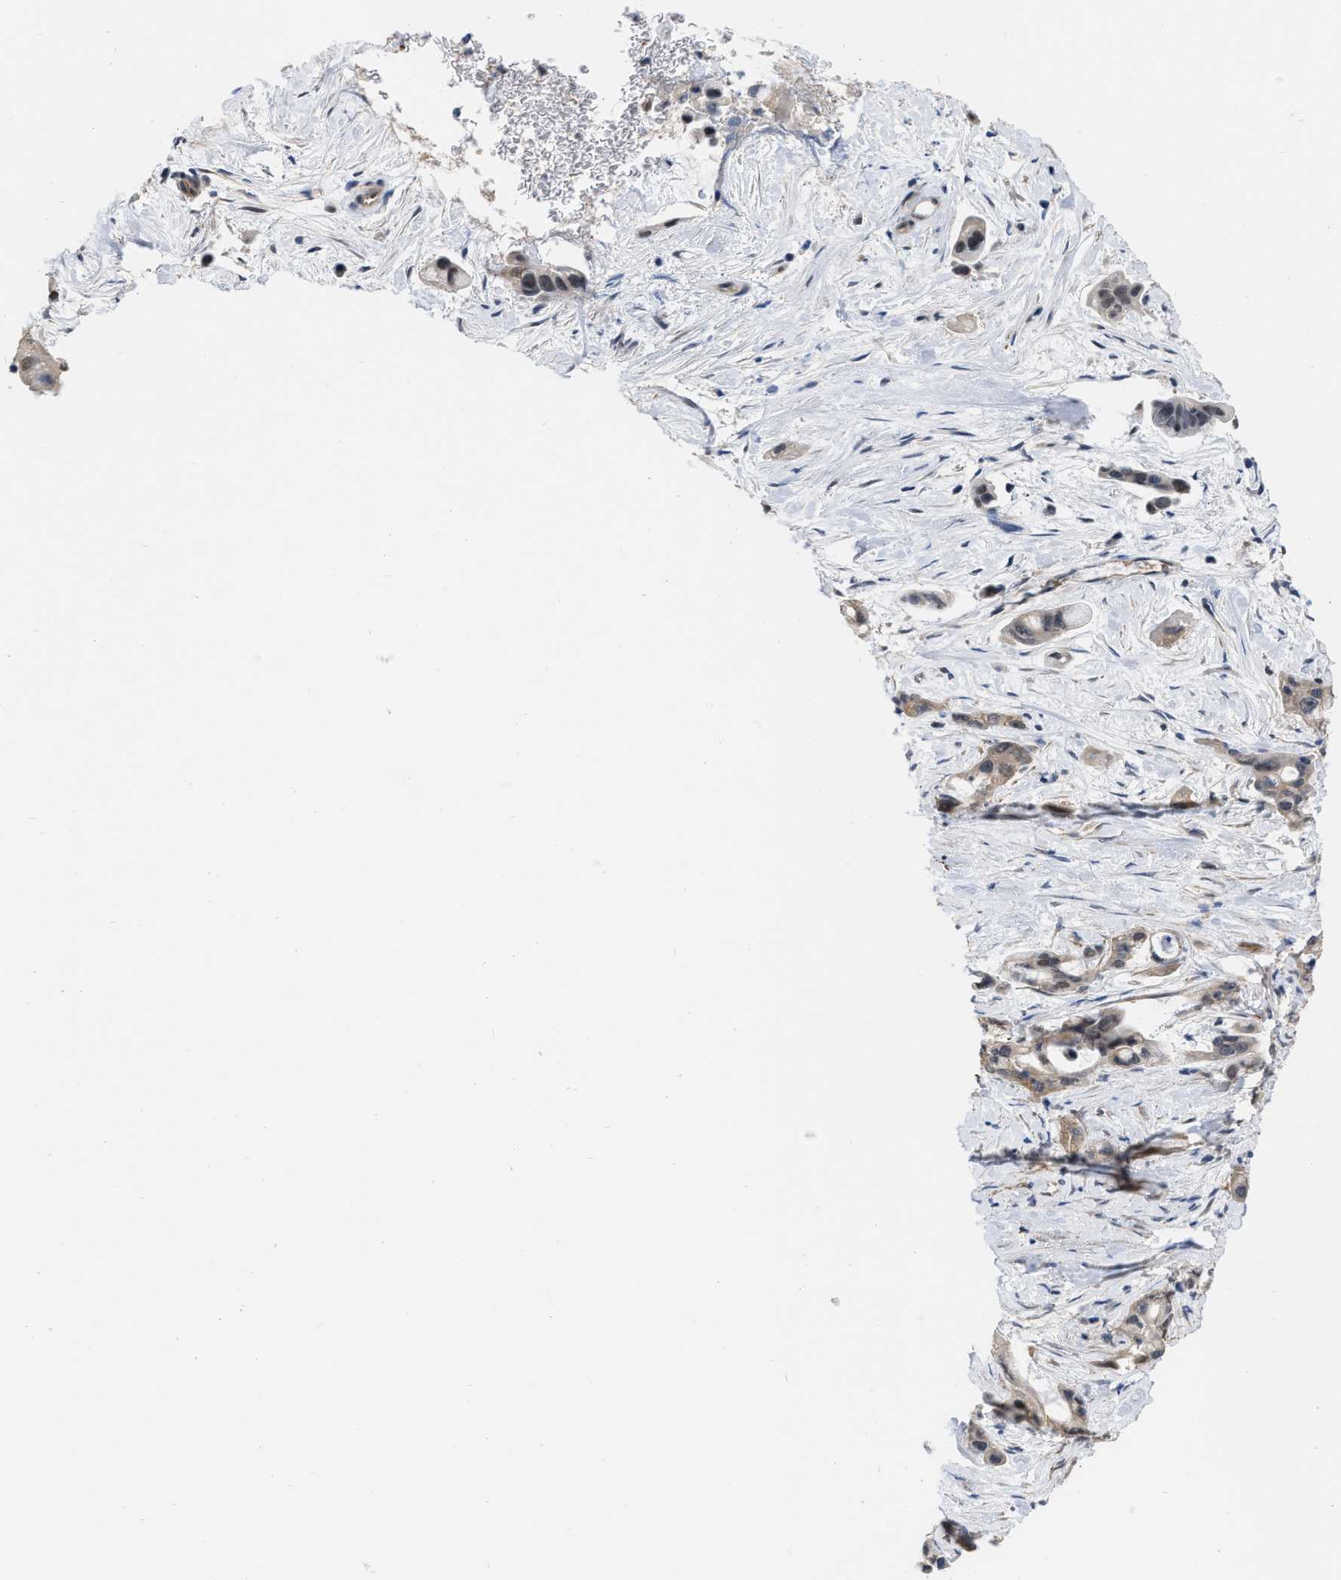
{"staining": {"intensity": "weak", "quantity": ">75%", "location": "cytoplasmic/membranous"}, "tissue": "pancreatic cancer", "cell_type": "Tumor cells", "image_type": "cancer", "snomed": [{"axis": "morphology", "description": "Adenocarcinoma, NOS"}, {"axis": "topography", "description": "Pancreas"}], "caption": "DAB (3,3'-diaminobenzidine) immunohistochemical staining of pancreatic cancer (adenocarcinoma) shows weak cytoplasmic/membranous protein positivity in approximately >75% of tumor cells.", "gene": "NAPEPLD", "patient": {"sex": "male", "age": 53}}